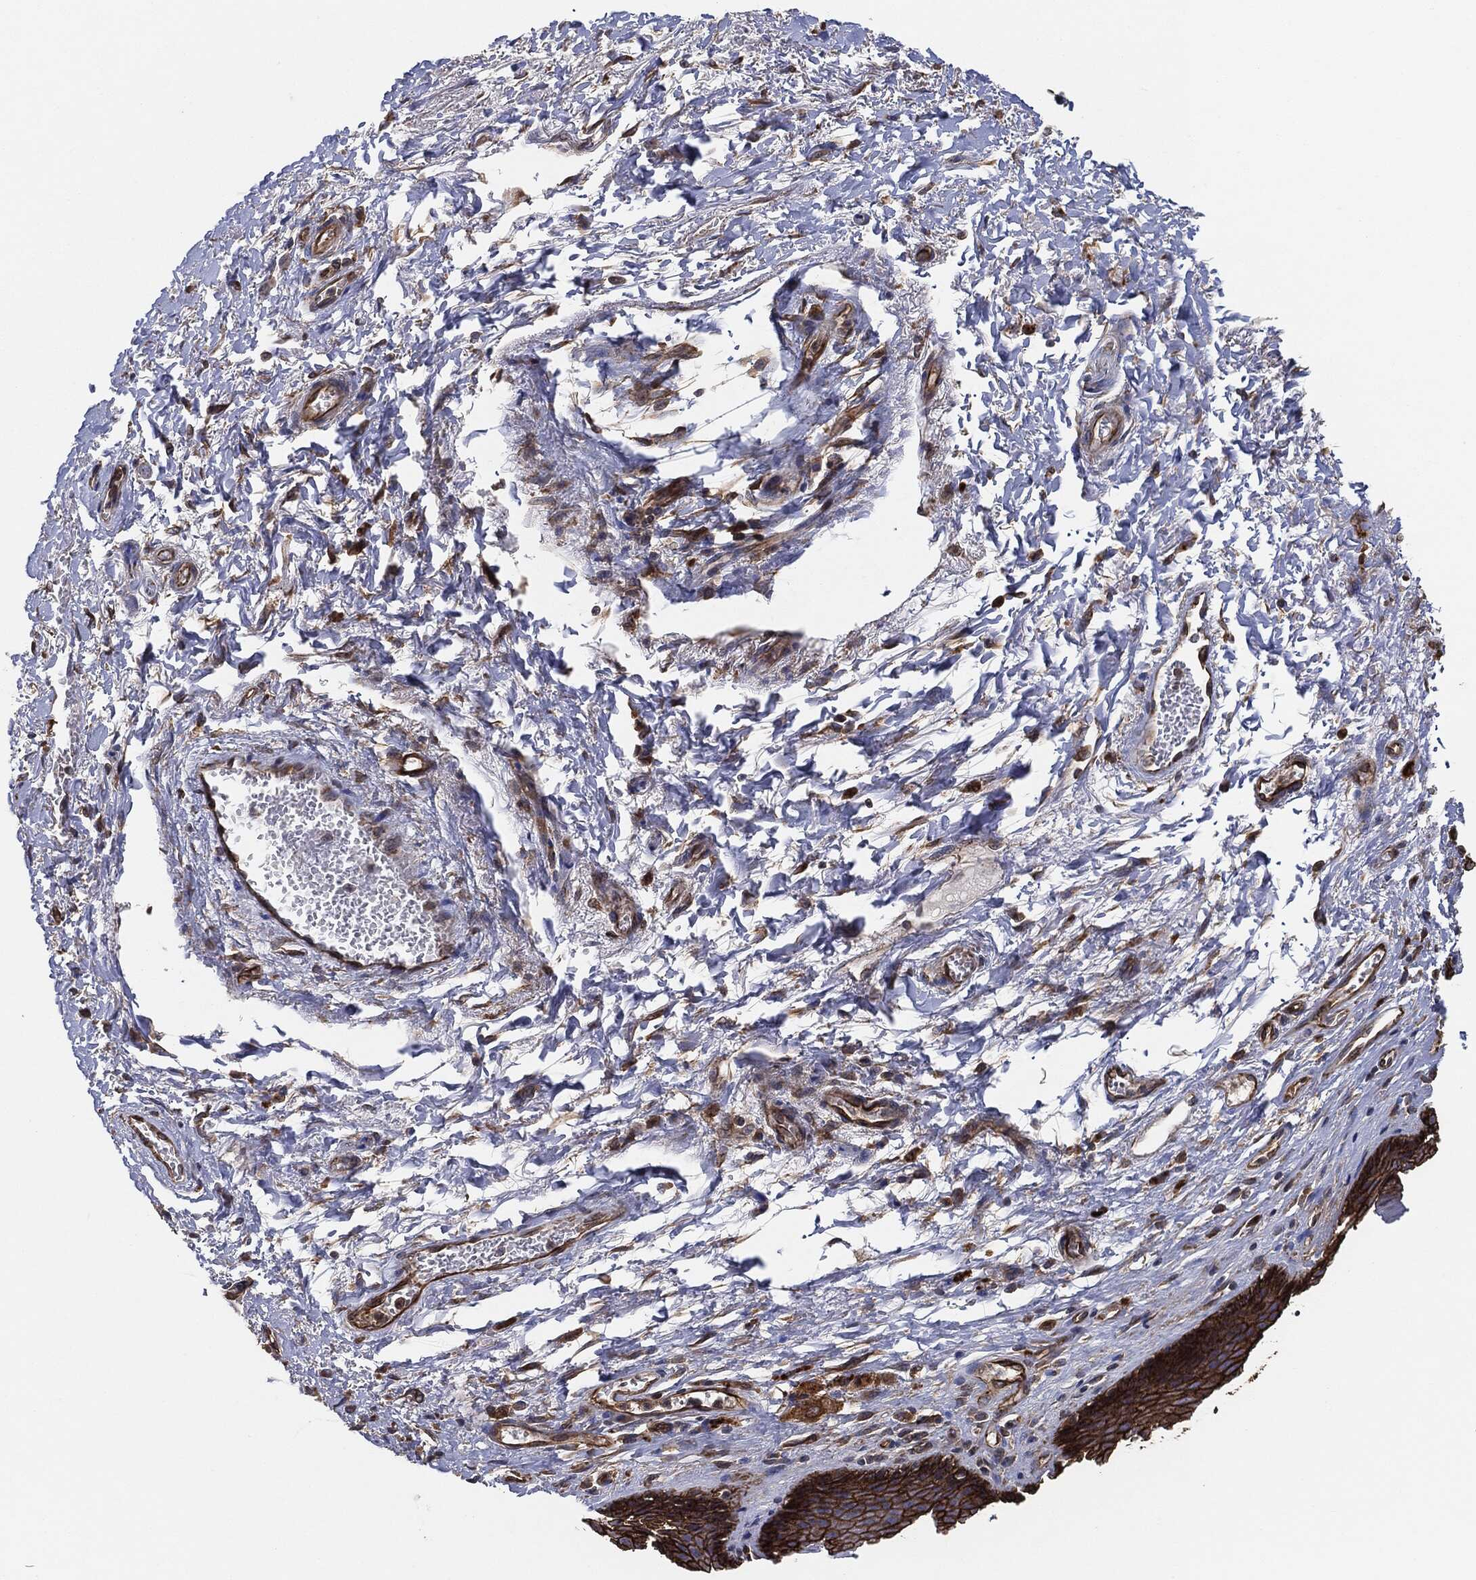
{"staining": {"intensity": "strong", "quantity": ">75%", "location": "cytoplasmic/membranous"}, "tissue": "skin", "cell_type": "Epidermal cells", "image_type": "normal", "snomed": [{"axis": "morphology", "description": "Normal tissue, NOS"}, {"axis": "morphology", "description": "Adenocarcinoma, NOS"}, {"axis": "topography", "description": "Rectum"}, {"axis": "topography", "description": "Anal"}], "caption": "A high-resolution micrograph shows IHC staining of benign skin, which shows strong cytoplasmic/membranous expression in about >75% of epidermal cells. The staining is performed using DAB (3,3'-diaminobenzidine) brown chromogen to label protein expression. The nuclei are counter-stained blue using hematoxylin.", "gene": "CTNNA1", "patient": {"sex": "female", "age": 68}}